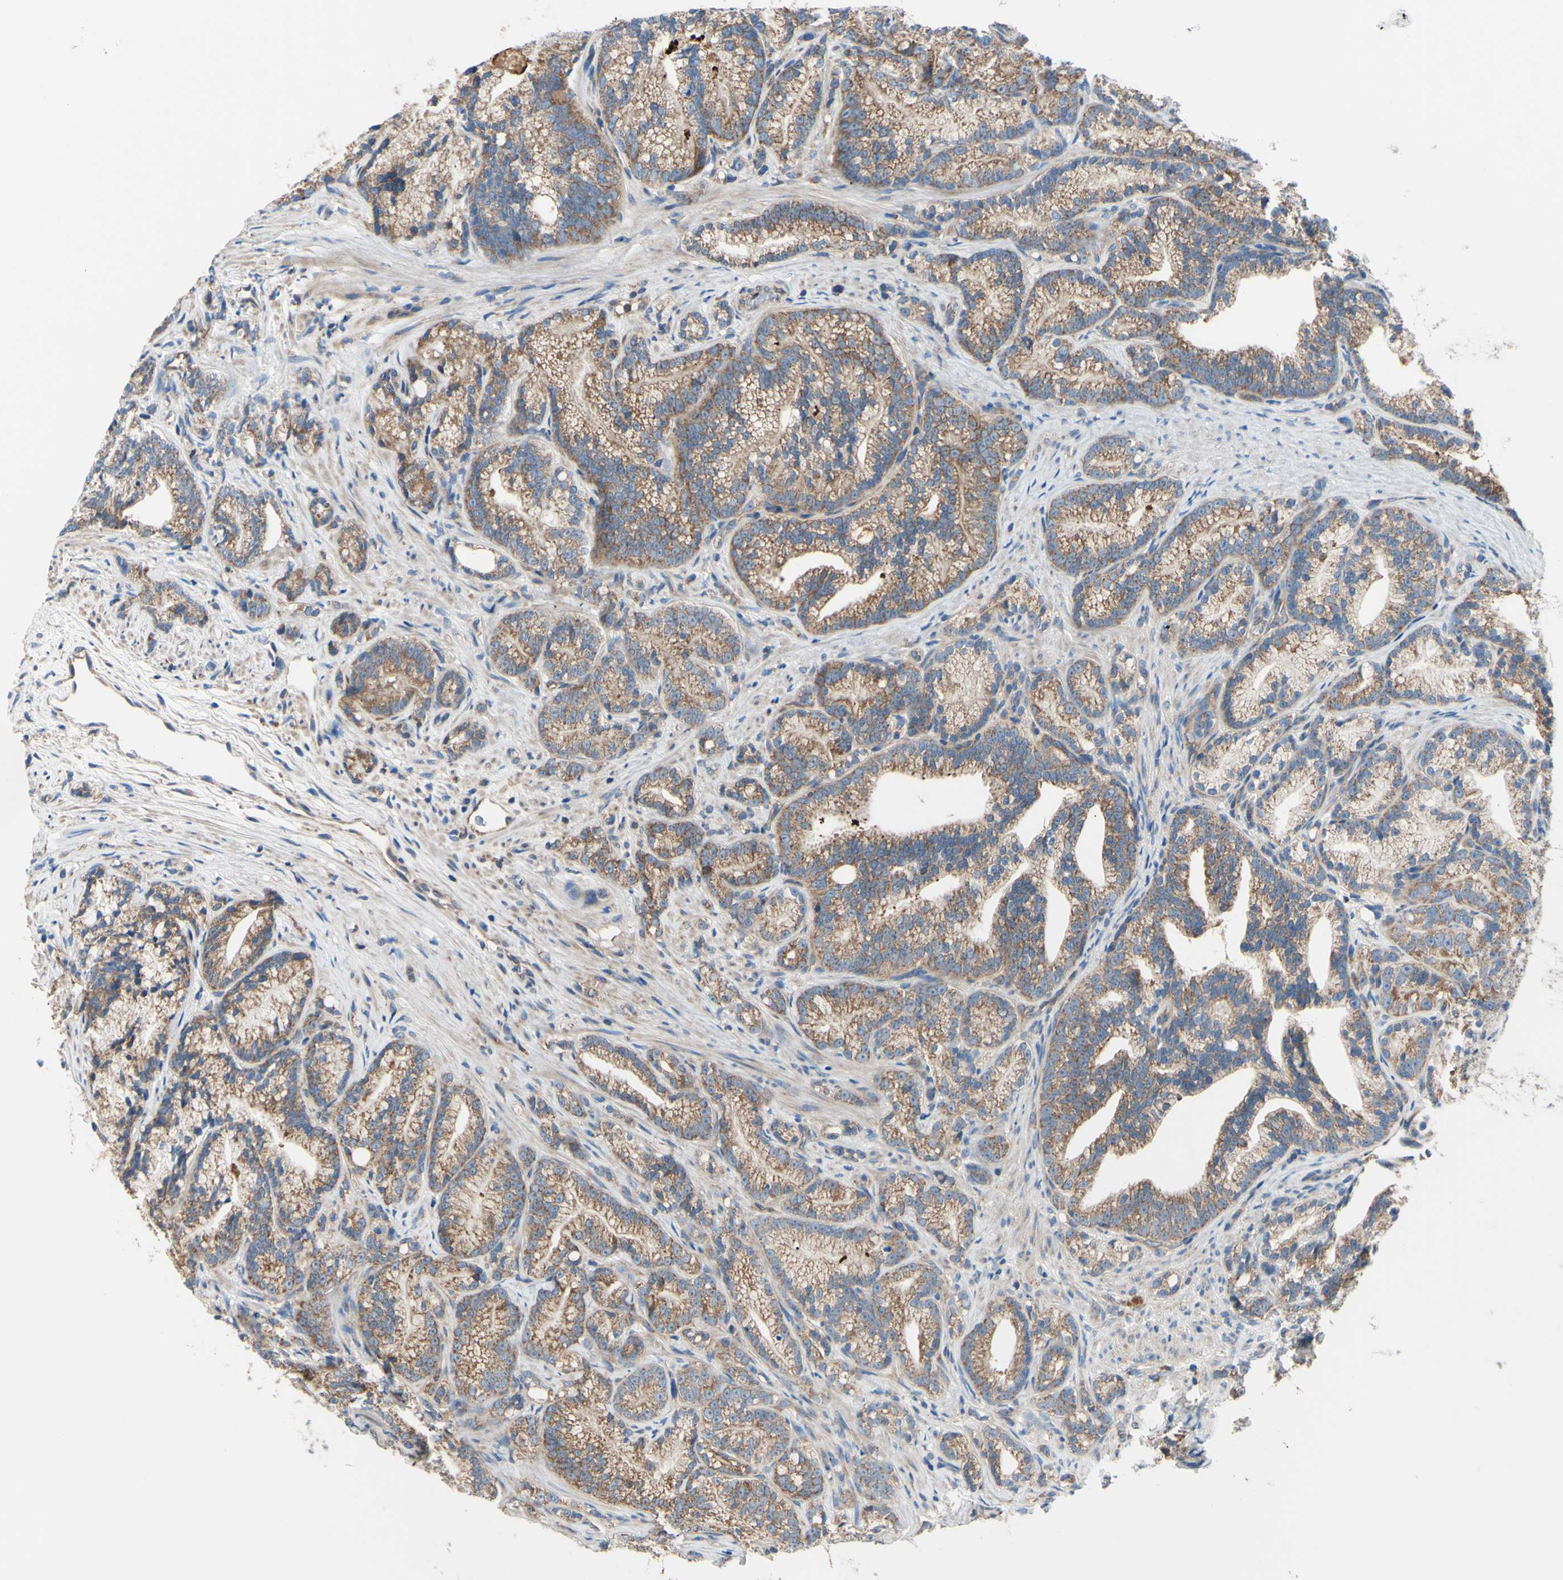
{"staining": {"intensity": "moderate", "quantity": ">75%", "location": "cytoplasmic/membranous"}, "tissue": "prostate cancer", "cell_type": "Tumor cells", "image_type": "cancer", "snomed": [{"axis": "morphology", "description": "Adenocarcinoma, Low grade"}, {"axis": "topography", "description": "Prostate"}], "caption": "Low-grade adenocarcinoma (prostate) stained for a protein (brown) demonstrates moderate cytoplasmic/membranous positive positivity in approximately >75% of tumor cells.", "gene": "FMR1", "patient": {"sex": "male", "age": 89}}